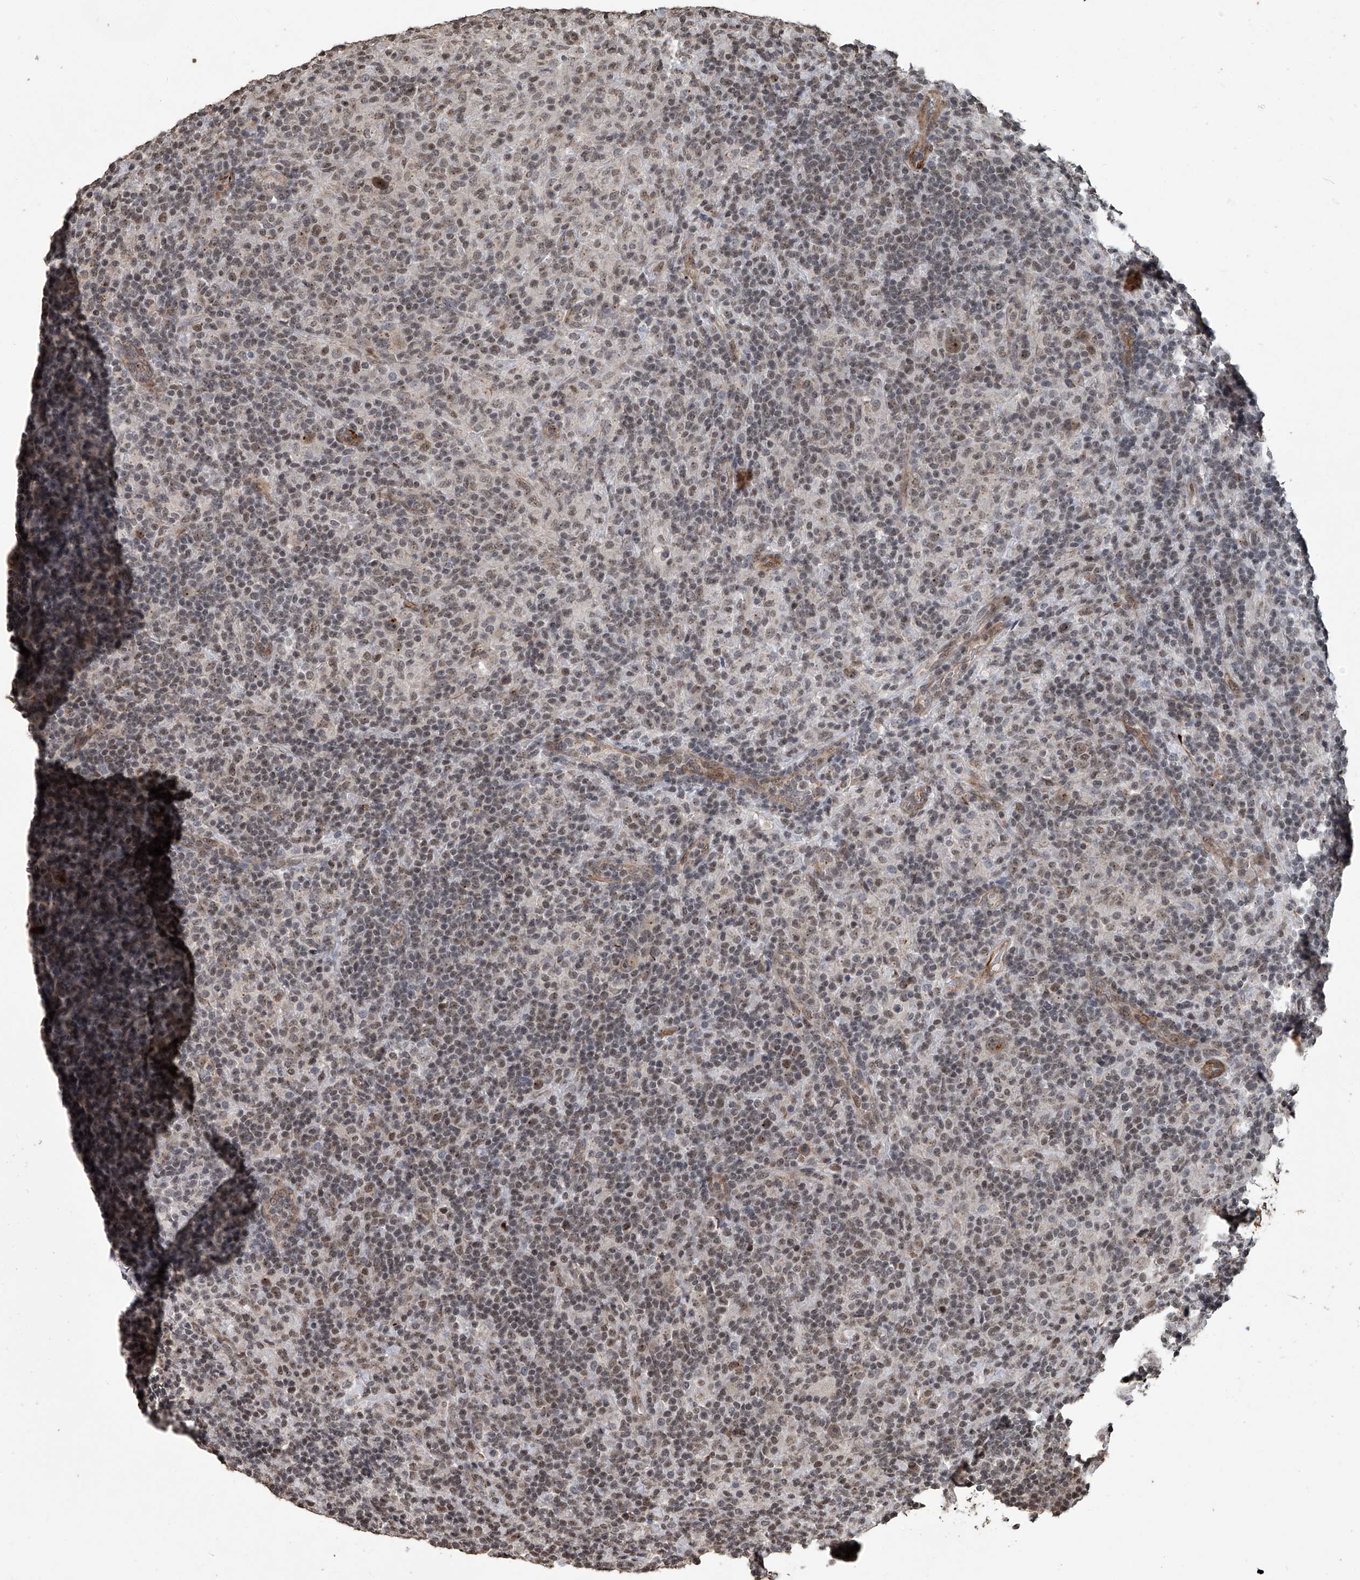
{"staining": {"intensity": "negative", "quantity": "none", "location": "none"}, "tissue": "lymphoma", "cell_type": "Tumor cells", "image_type": "cancer", "snomed": [{"axis": "morphology", "description": "Hodgkin's disease, NOS"}, {"axis": "topography", "description": "Lymph node"}], "caption": "IHC histopathology image of neoplastic tissue: lymphoma stained with DAB exhibits no significant protein expression in tumor cells.", "gene": "GPR132", "patient": {"sex": "male", "age": 70}}